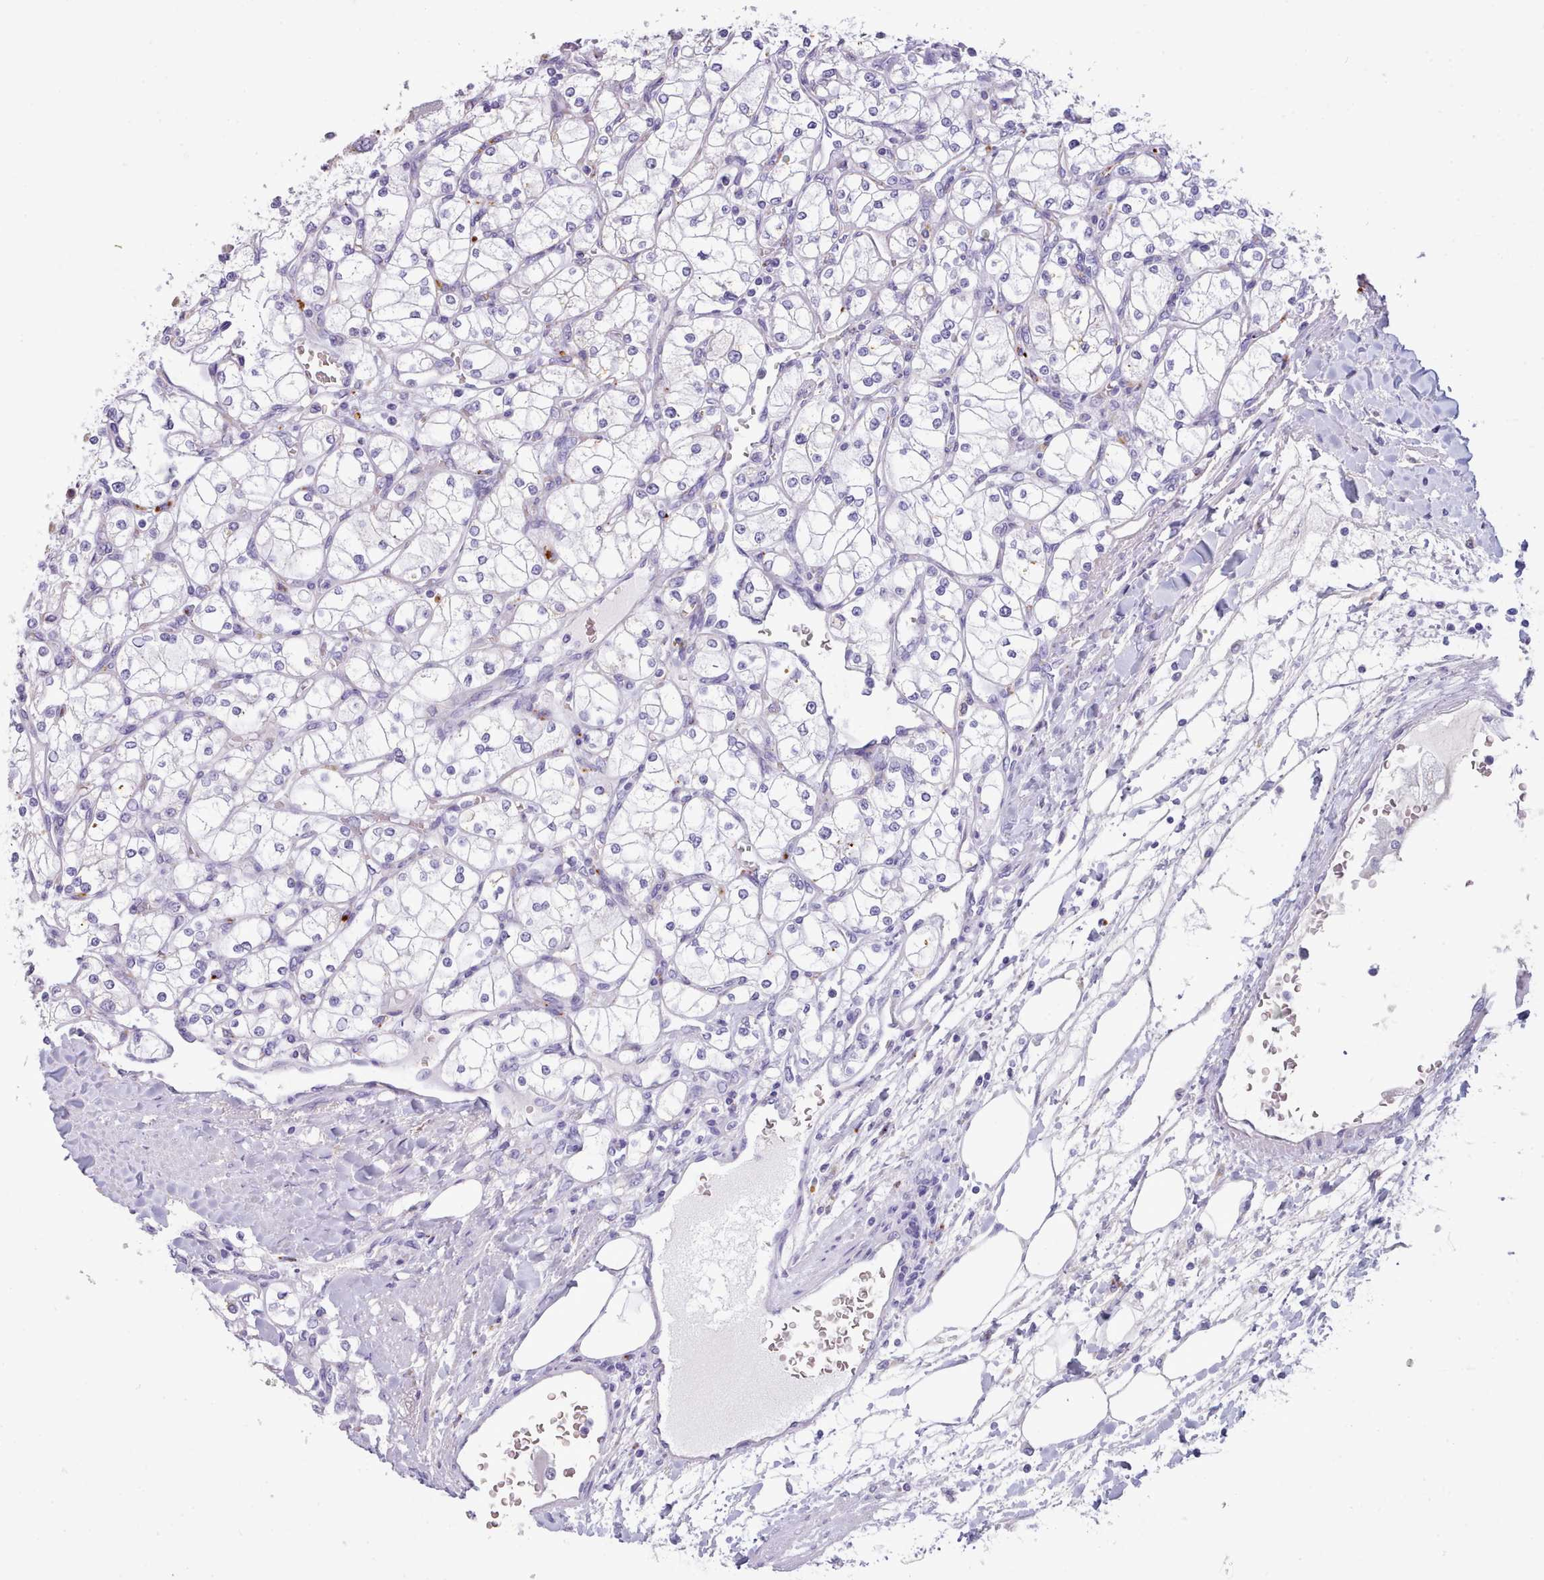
{"staining": {"intensity": "negative", "quantity": "none", "location": "none"}, "tissue": "renal cancer", "cell_type": "Tumor cells", "image_type": "cancer", "snomed": [{"axis": "morphology", "description": "Adenocarcinoma, NOS"}, {"axis": "topography", "description": "Kidney"}], "caption": "Immunohistochemistry (IHC) photomicrograph of human renal adenocarcinoma stained for a protein (brown), which shows no positivity in tumor cells.", "gene": "GAA", "patient": {"sex": "male", "age": 80}}